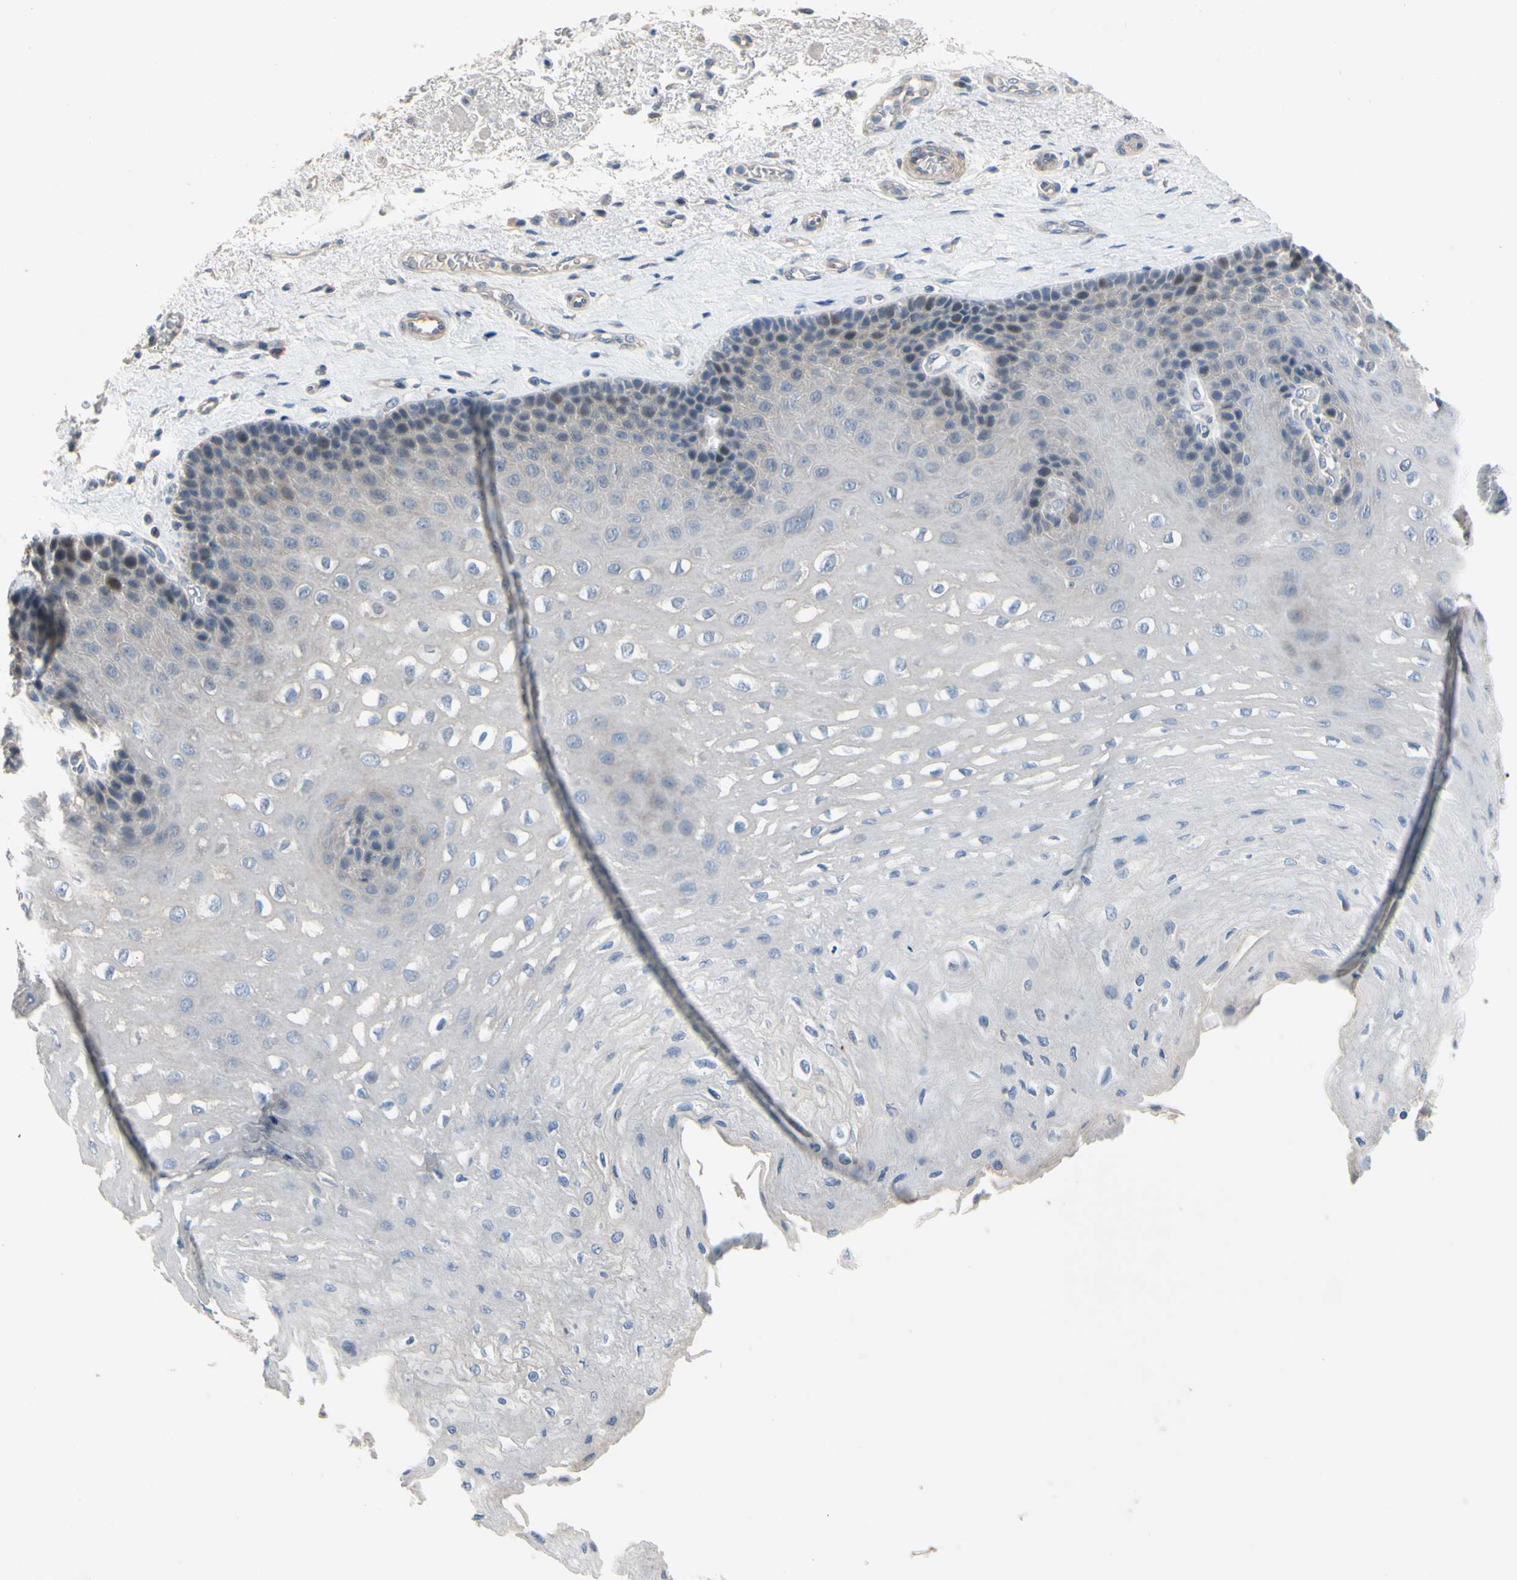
{"staining": {"intensity": "negative", "quantity": "none", "location": "none"}, "tissue": "esophagus", "cell_type": "Squamous epithelial cells", "image_type": "normal", "snomed": [{"axis": "morphology", "description": "Normal tissue, NOS"}, {"axis": "topography", "description": "Esophagus"}], "caption": "High magnification brightfield microscopy of normal esophagus stained with DAB (brown) and counterstained with hematoxylin (blue): squamous epithelial cells show no significant staining. The staining is performed using DAB brown chromogen with nuclei counter-stained in using hematoxylin.", "gene": "LHX9", "patient": {"sex": "female", "age": 72}}